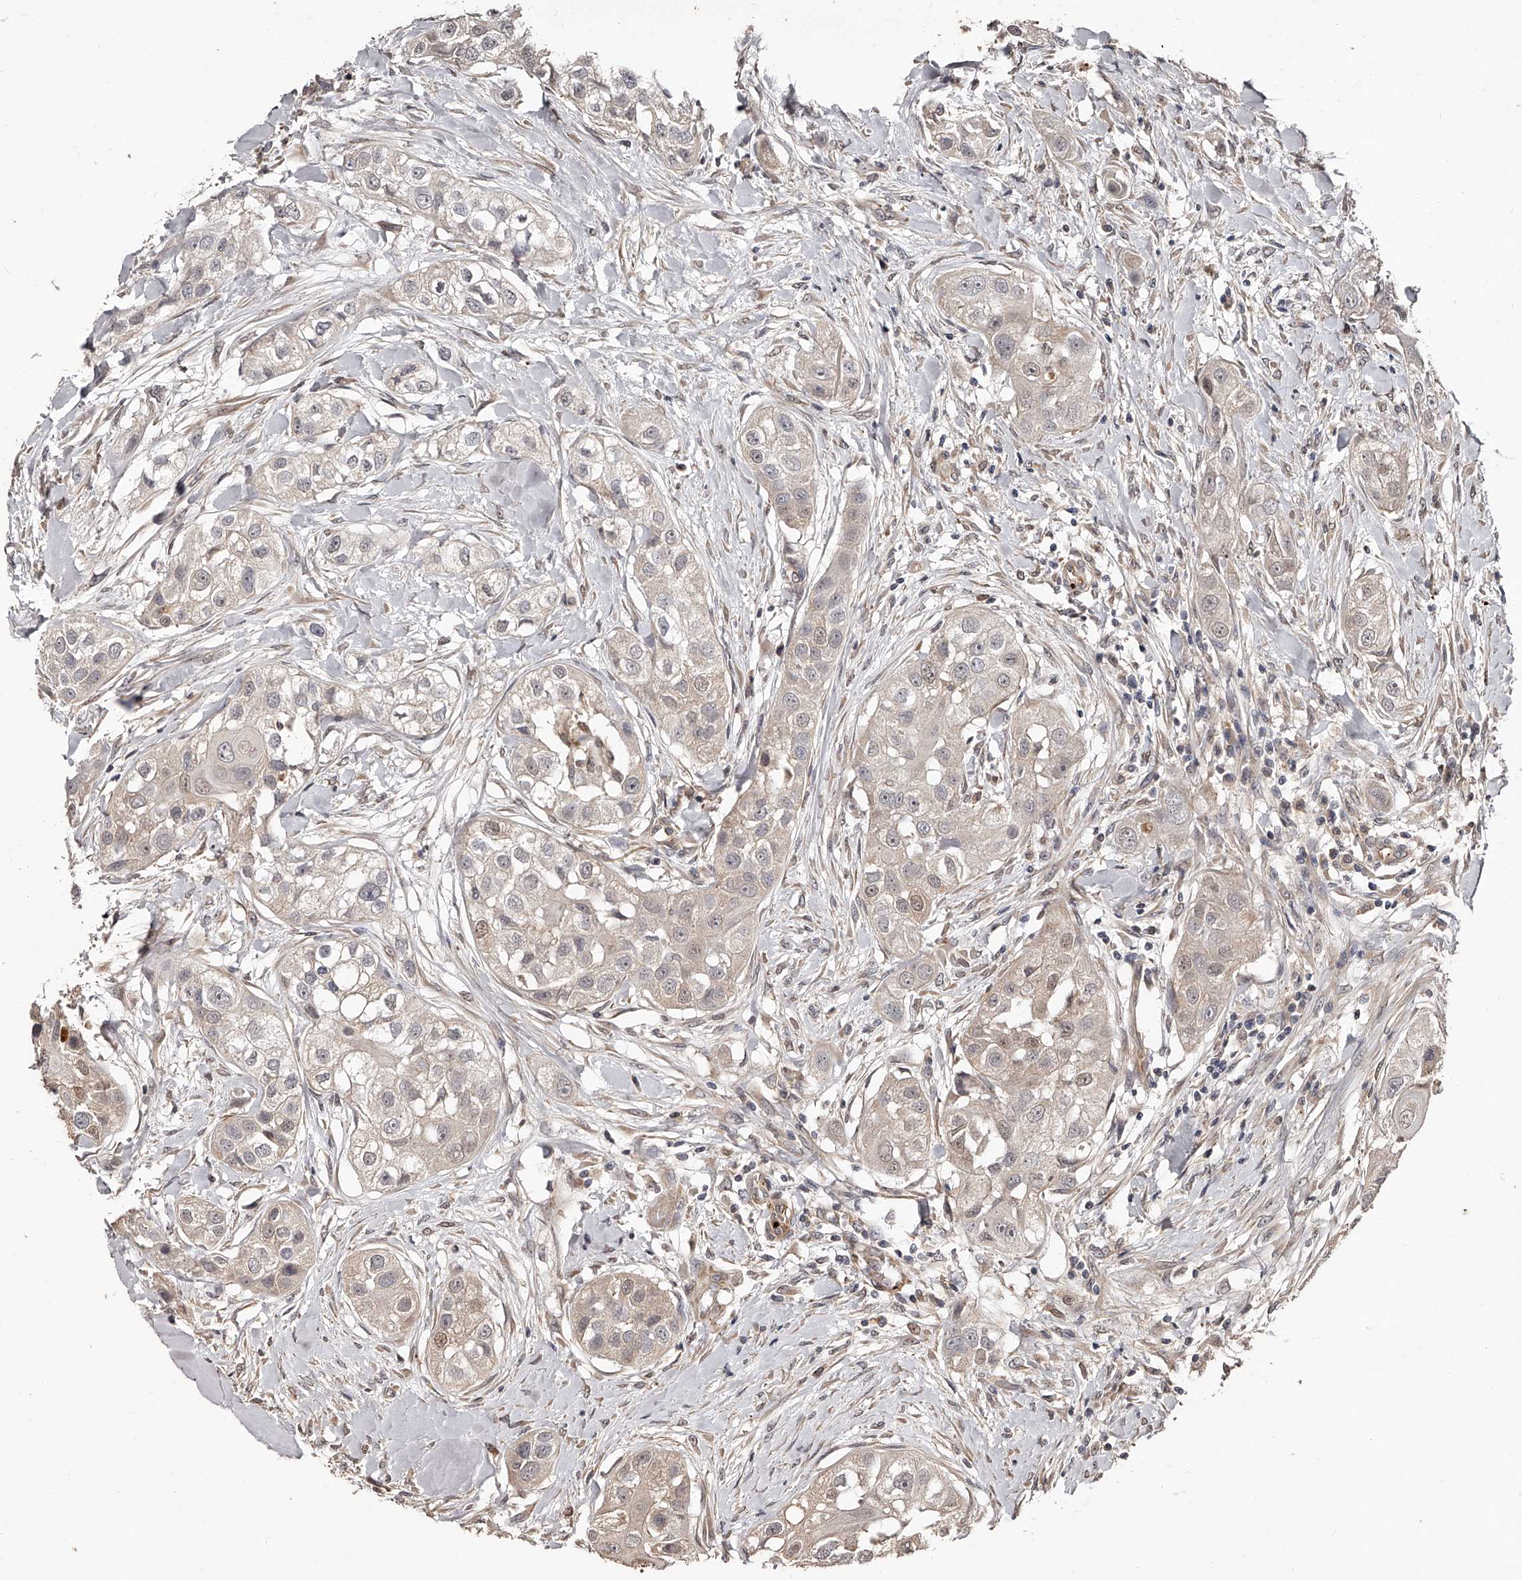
{"staining": {"intensity": "weak", "quantity": "<25%", "location": "nuclear"}, "tissue": "head and neck cancer", "cell_type": "Tumor cells", "image_type": "cancer", "snomed": [{"axis": "morphology", "description": "Normal tissue, NOS"}, {"axis": "morphology", "description": "Squamous cell carcinoma, NOS"}, {"axis": "topography", "description": "Skeletal muscle"}, {"axis": "topography", "description": "Head-Neck"}], "caption": "Head and neck squamous cell carcinoma stained for a protein using IHC shows no expression tumor cells.", "gene": "URGCP", "patient": {"sex": "male", "age": 51}}